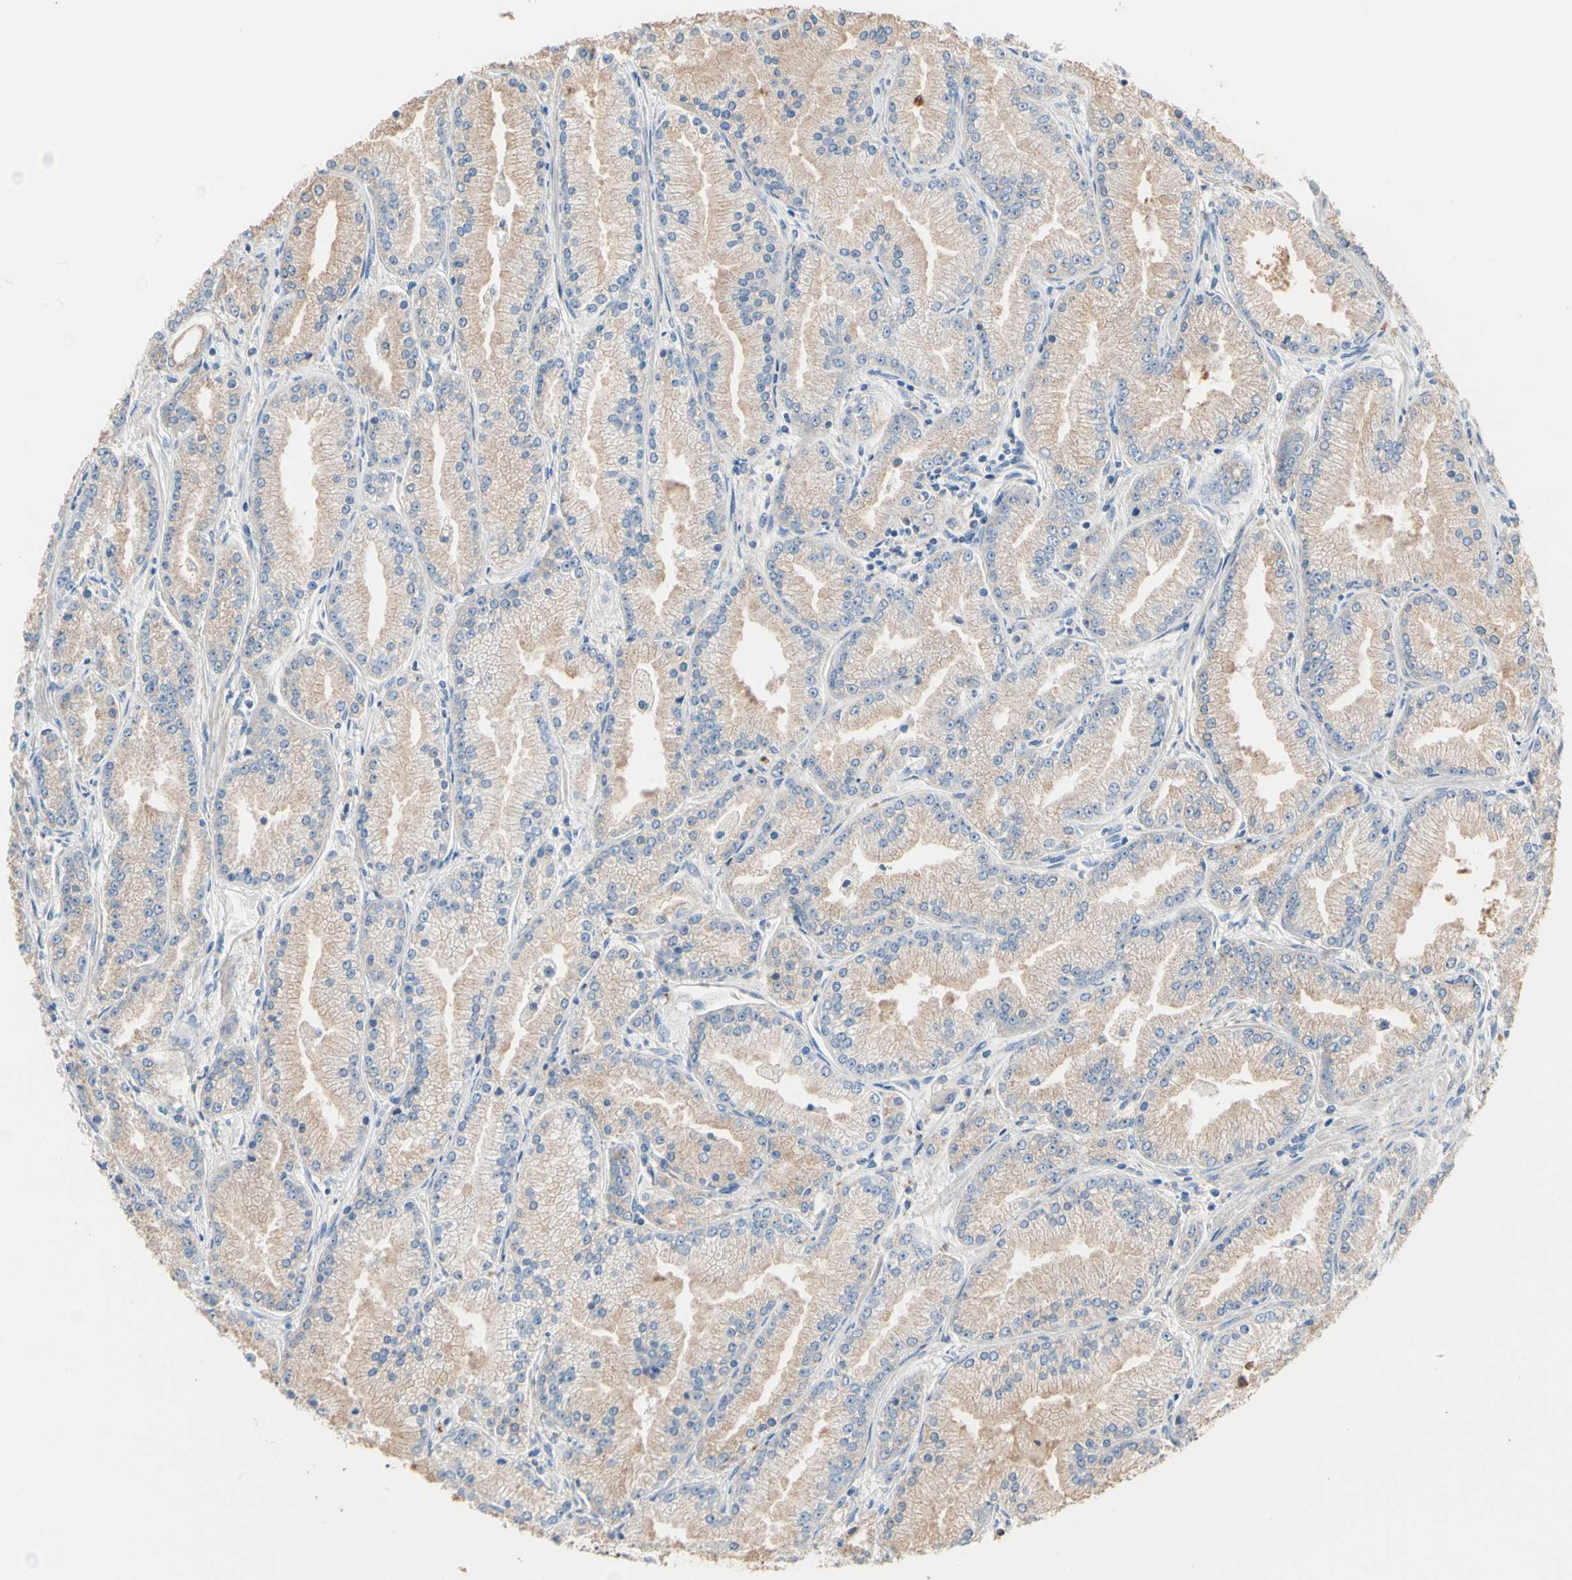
{"staining": {"intensity": "weak", "quantity": ">75%", "location": "cytoplasmic/membranous"}, "tissue": "prostate cancer", "cell_type": "Tumor cells", "image_type": "cancer", "snomed": [{"axis": "morphology", "description": "Adenocarcinoma, High grade"}, {"axis": "topography", "description": "Prostate"}], "caption": "This is a micrograph of immunohistochemistry staining of prostate cancer (high-grade adenocarcinoma), which shows weak positivity in the cytoplasmic/membranous of tumor cells.", "gene": "BBOX1", "patient": {"sex": "male", "age": 61}}